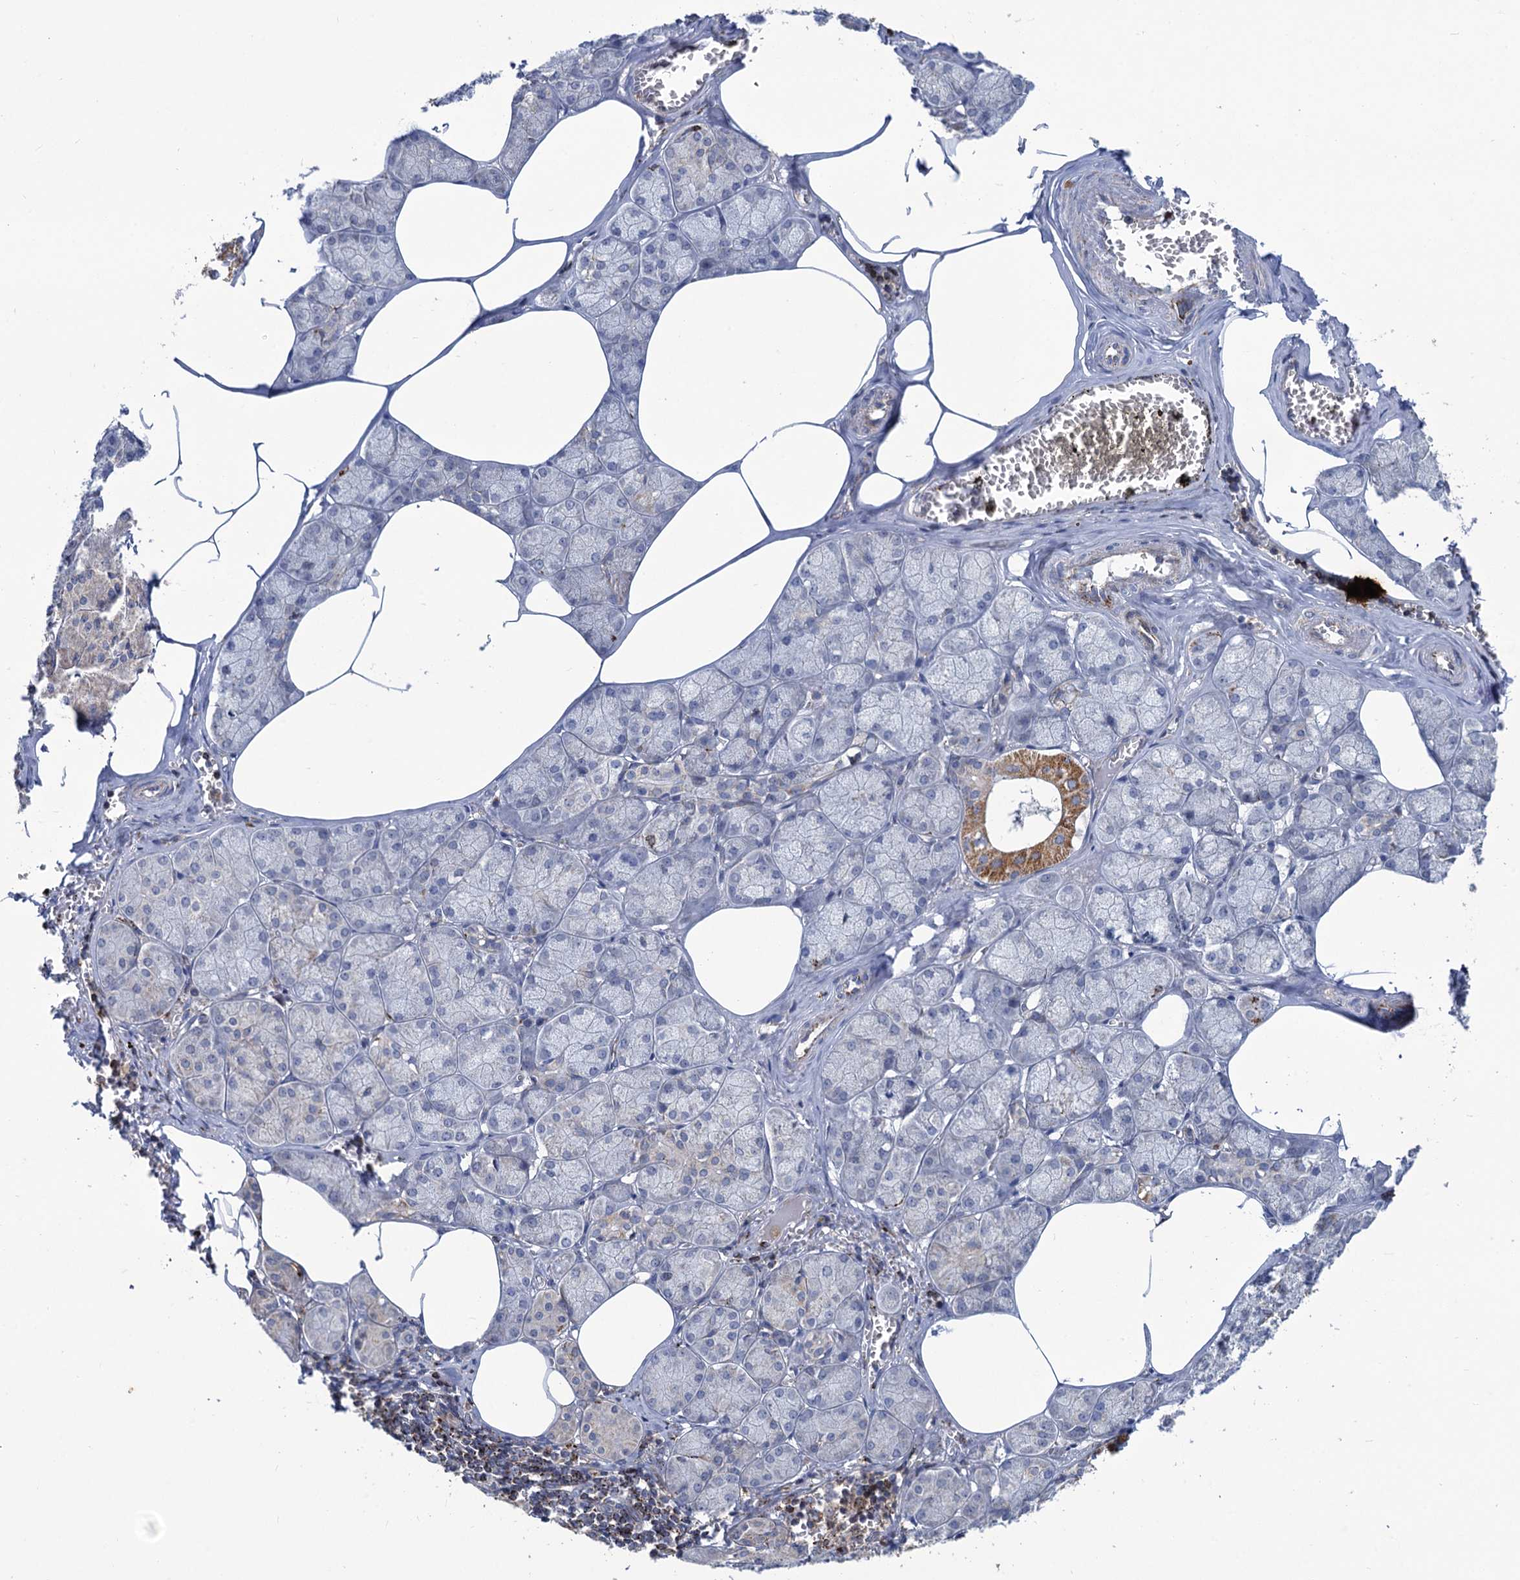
{"staining": {"intensity": "moderate", "quantity": "<25%", "location": "cytoplasmic/membranous"}, "tissue": "salivary gland", "cell_type": "Glandular cells", "image_type": "normal", "snomed": [{"axis": "morphology", "description": "Normal tissue, NOS"}, {"axis": "topography", "description": "Salivary gland"}], "caption": "Protein expression analysis of unremarkable human salivary gland reveals moderate cytoplasmic/membranous expression in about <25% of glandular cells. (Brightfield microscopy of DAB IHC at high magnification).", "gene": "ANKS3", "patient": {"sex": "male", "age": 62}}